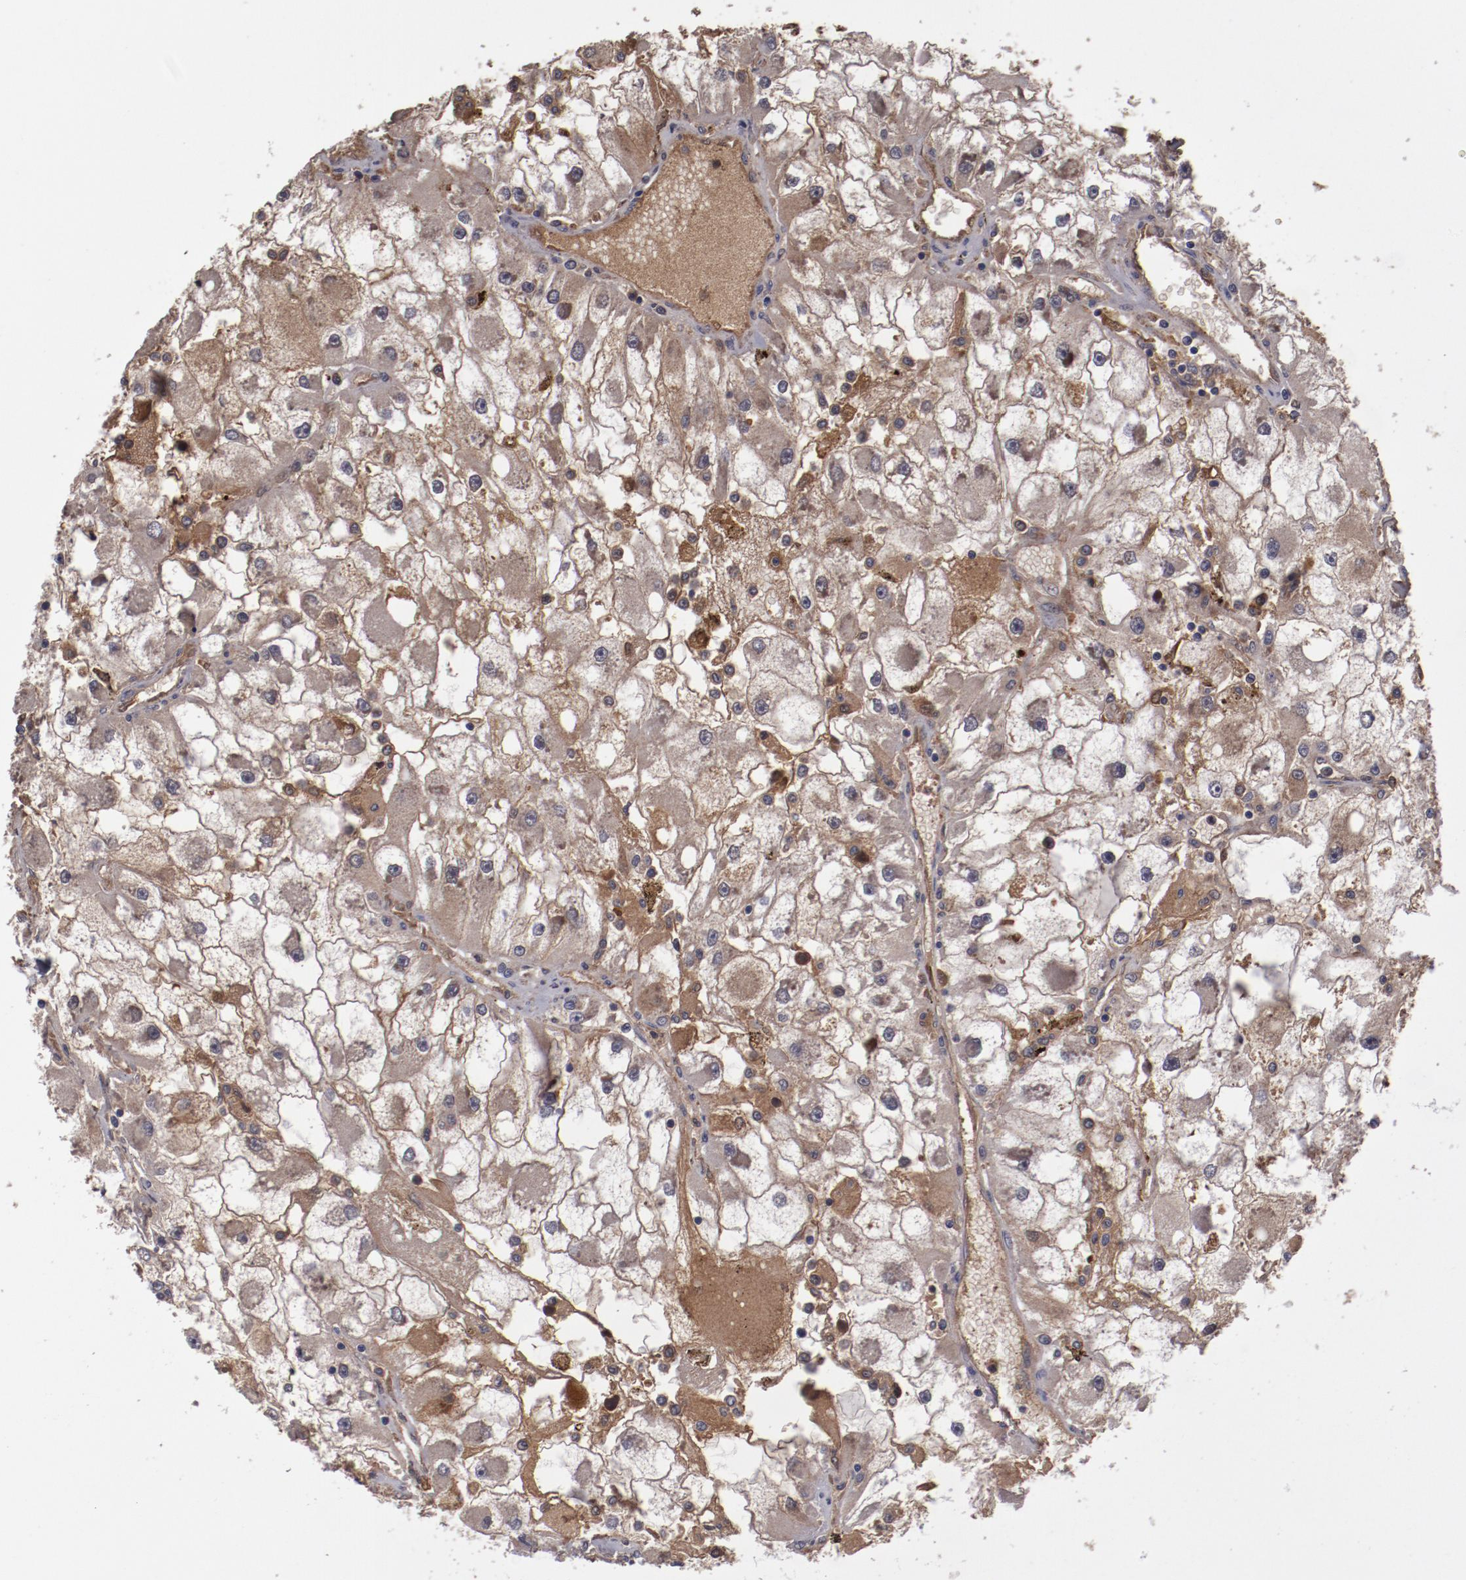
{"staining": {"intensity": "moderate", "quantity": "25%-75%", "location": "cytoplasmic/membranous"}, "tissue": "renal cancer", "cell_type": "Tumor cells", "image_type": "cancer", "snomed": [{"axis": "morphology", "description": "Adenocarcinoma, NOS"}, {"axis": "topography", "description": "Kidney"}], "caption": "Immunohistochemistry (IHC) (DAB (3,3'-diaminobenzidine)) staining of renal cancer (adenocarcinoma) reveals moderate cytoplasmic/membranous protein positivity in about 25%-75% of tumor cells. Using DAB (brown) and hematoxylin (blue) stains, captured at high magnification using brightfield microscopy.", "gene": "CP", "patient": {"sex": "female", "age": 73}}